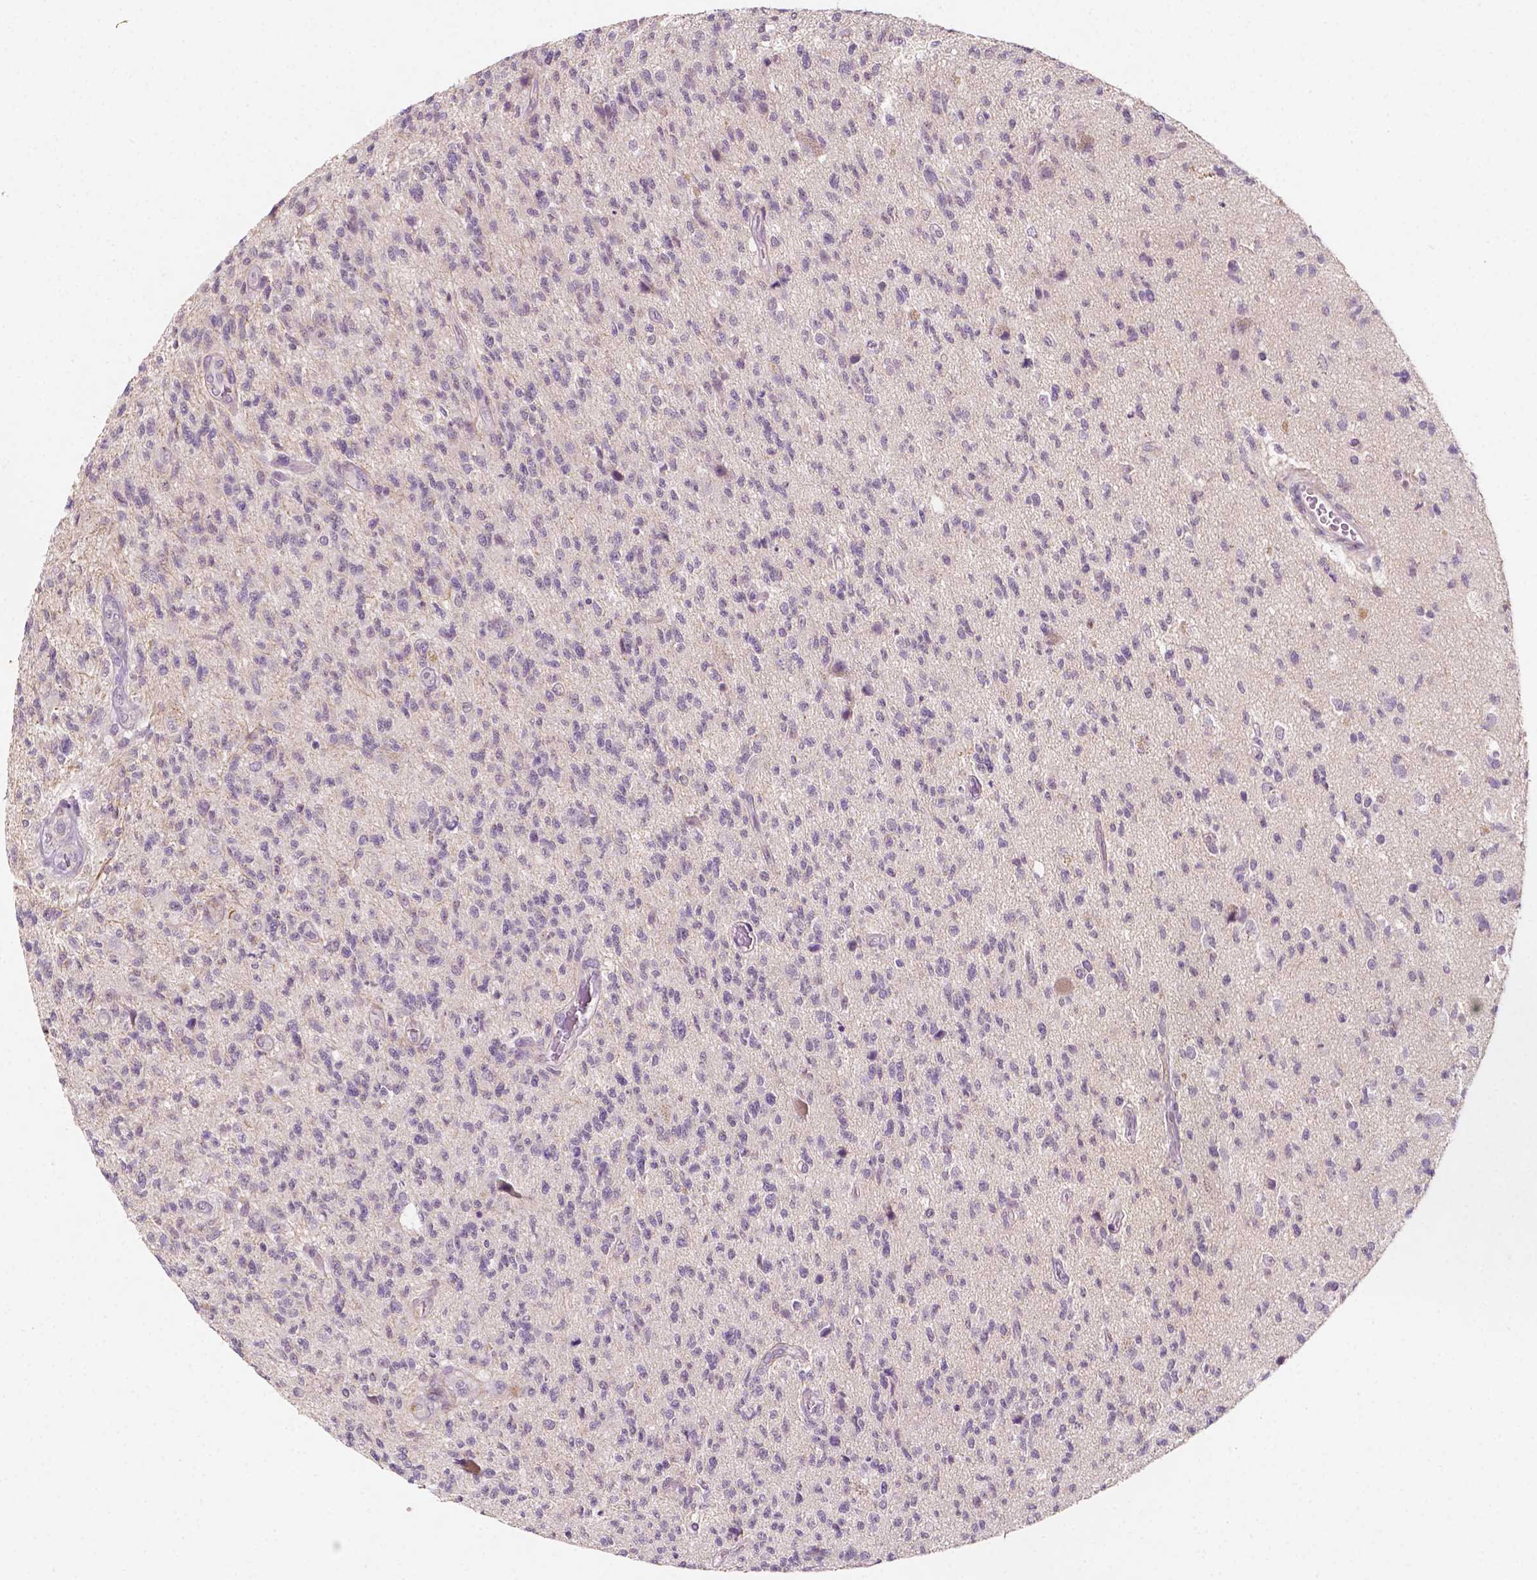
{"staining": {"intensity": "negative", "quantity": "none", "location": "none"}, "tissue": "glioma", "cell_type": "Tumor cells", "image_type": "cancer", "snomed": [{"axis": "morphology", "description": "Glioma, malignant, High grade"}, {"axis": "topography", "description": "Brain"}], "caption": "IHC image of neoplastic tissue: glioma stained with DAB shows no significant protein staining in tumor cells. The staining was performed using DAB to visualize the protein expression in brown, while the nuclei were stained in blue with hematoxylin (Magnification: 20x).", "gene": "SIRT2", "patient": {"sex": "male", "age": 56}}